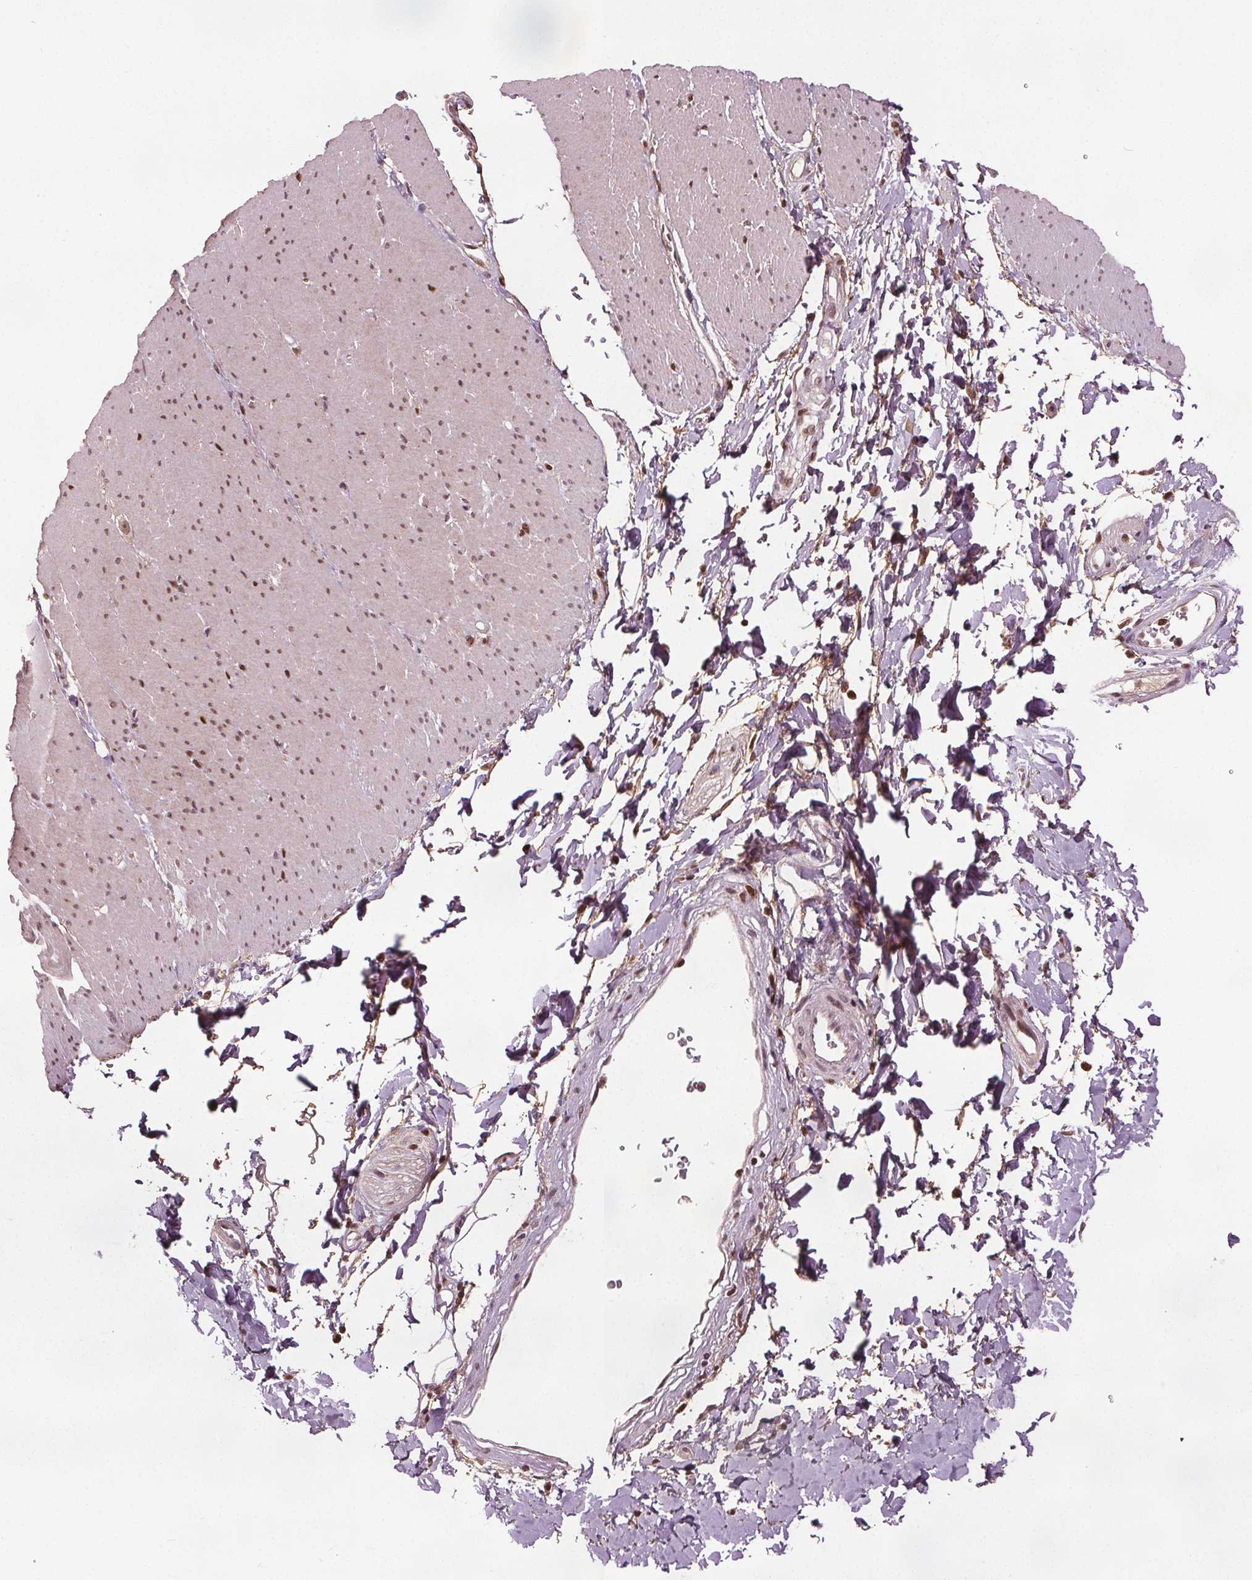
{"staining": {"intensity": "weak", "quantity": "25%-75%", "location": "nuclear"}, "tissue": "smooth muscle", "cell_type": "Smooth muscle cells", "image_type": "normal", "snomed": [{"axis": "morphology", "description": "Normal tissue, NOS"}, {"axis": "topography", "description": "Smooth muscle"}, {"axis": "topography", "description": "Rectum"}], "caption": "An immunohistochemistry histopathology image of normal tissue is shown. Protein staining in brown shows weak nuclear positivity in smooth muscle within smooth muscle cells.", "gene": "DDX11", "patient": {"sex": "male", "age": 53}}